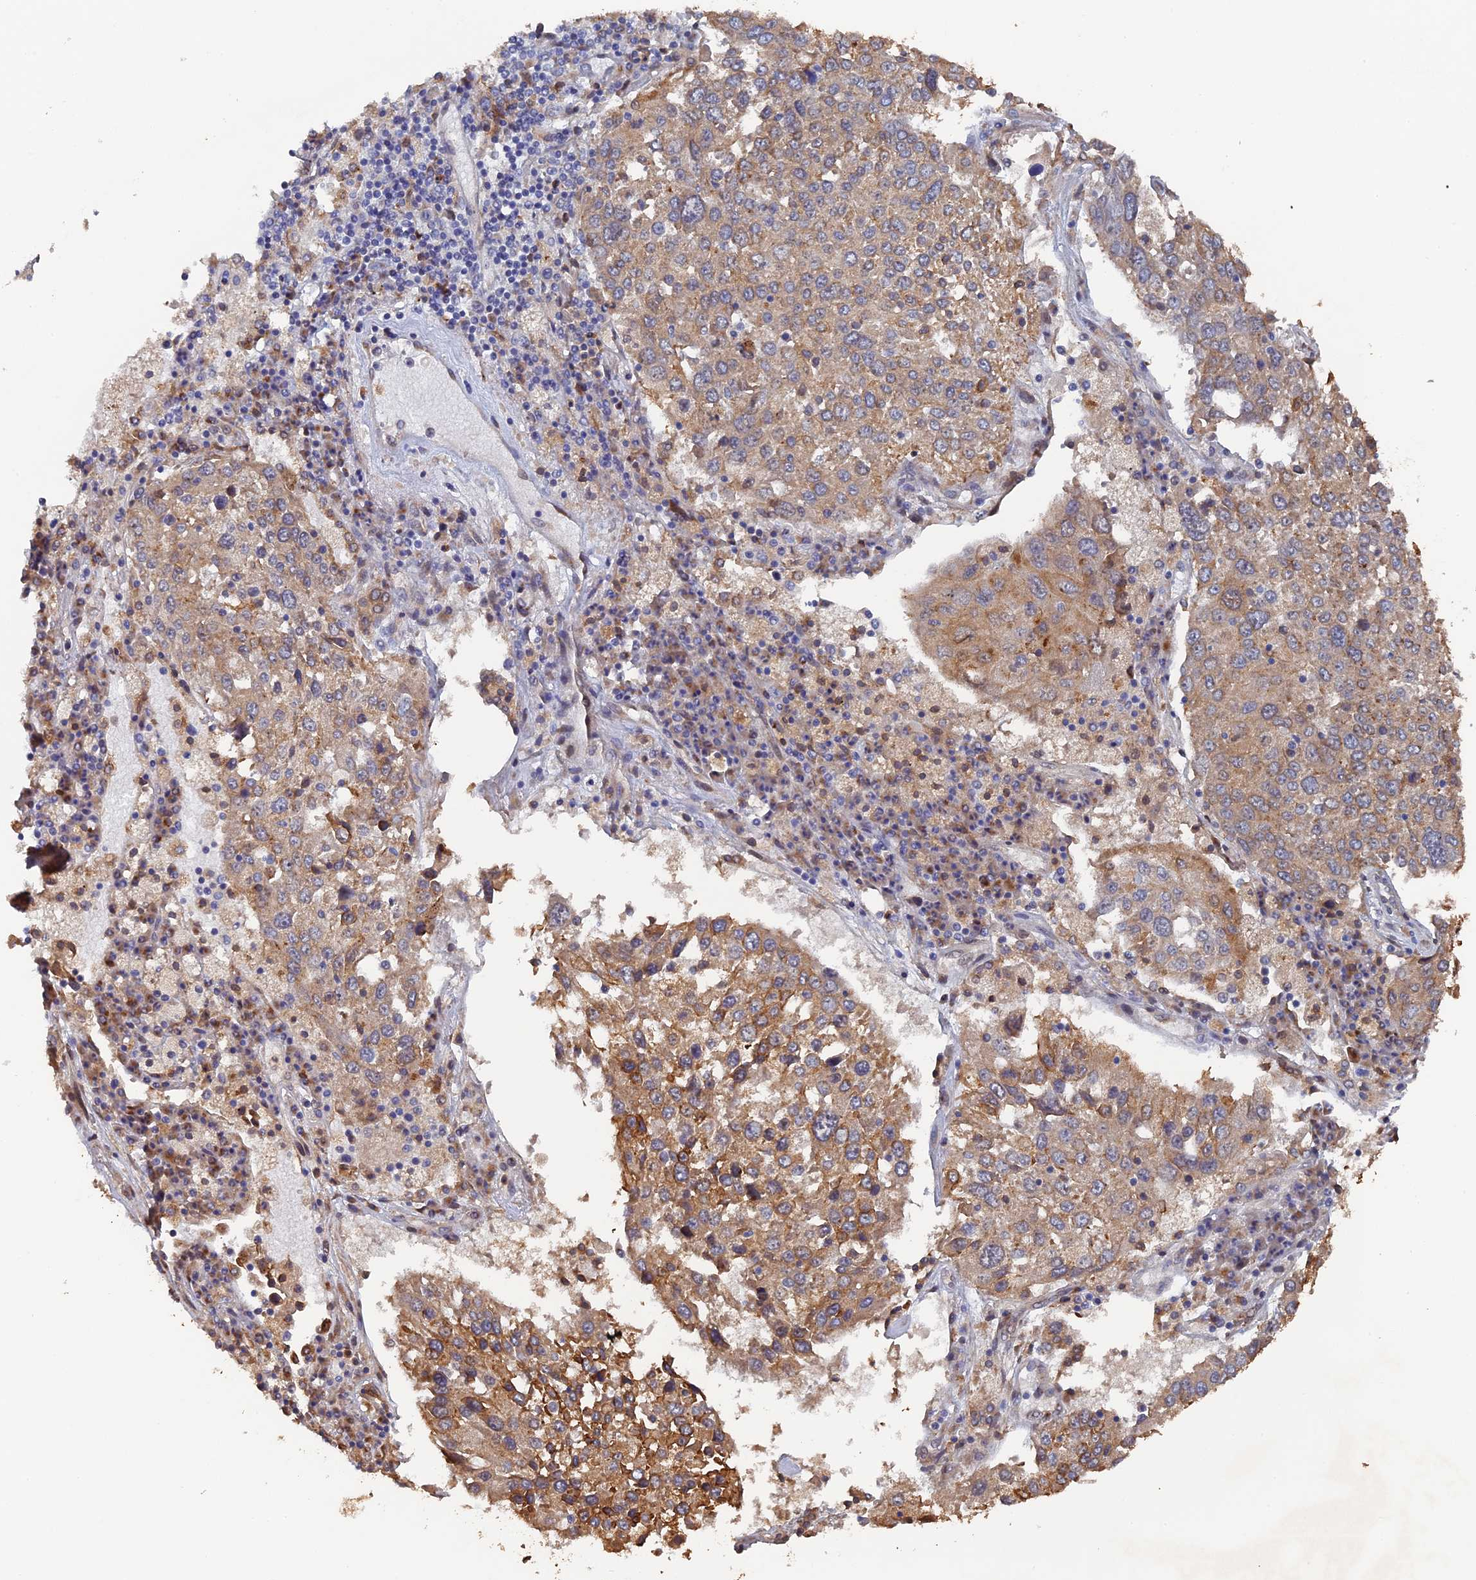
{"staining": {"intensity": "strong", "quantity": "25%-75%", "location": "cytoplasmic/membranous"}, "tissue": "lung cancer", "cell_type": "Tumor cells", "image_type": "cancer", "snomed": [{"axis": "morphology", "description": "Squamous cell carcinoma, NOS"}, {"axis": "topography", "description": "Lung"}], "caption": "Brown immunohistochemical staining in human lung cancer (squamous cell carcinoma) exhibits strong cytoplasmic/membranous staining in approximately 25%-75% of tumor cells. The staining was performed using DAB (3,3'-diaminobenzidine), with brown indicating positive protein expression. Nuclei are stained blue with hematoxylin.", "gene": "VPS37C", "patient": {"sex": "male", "age": 65}}